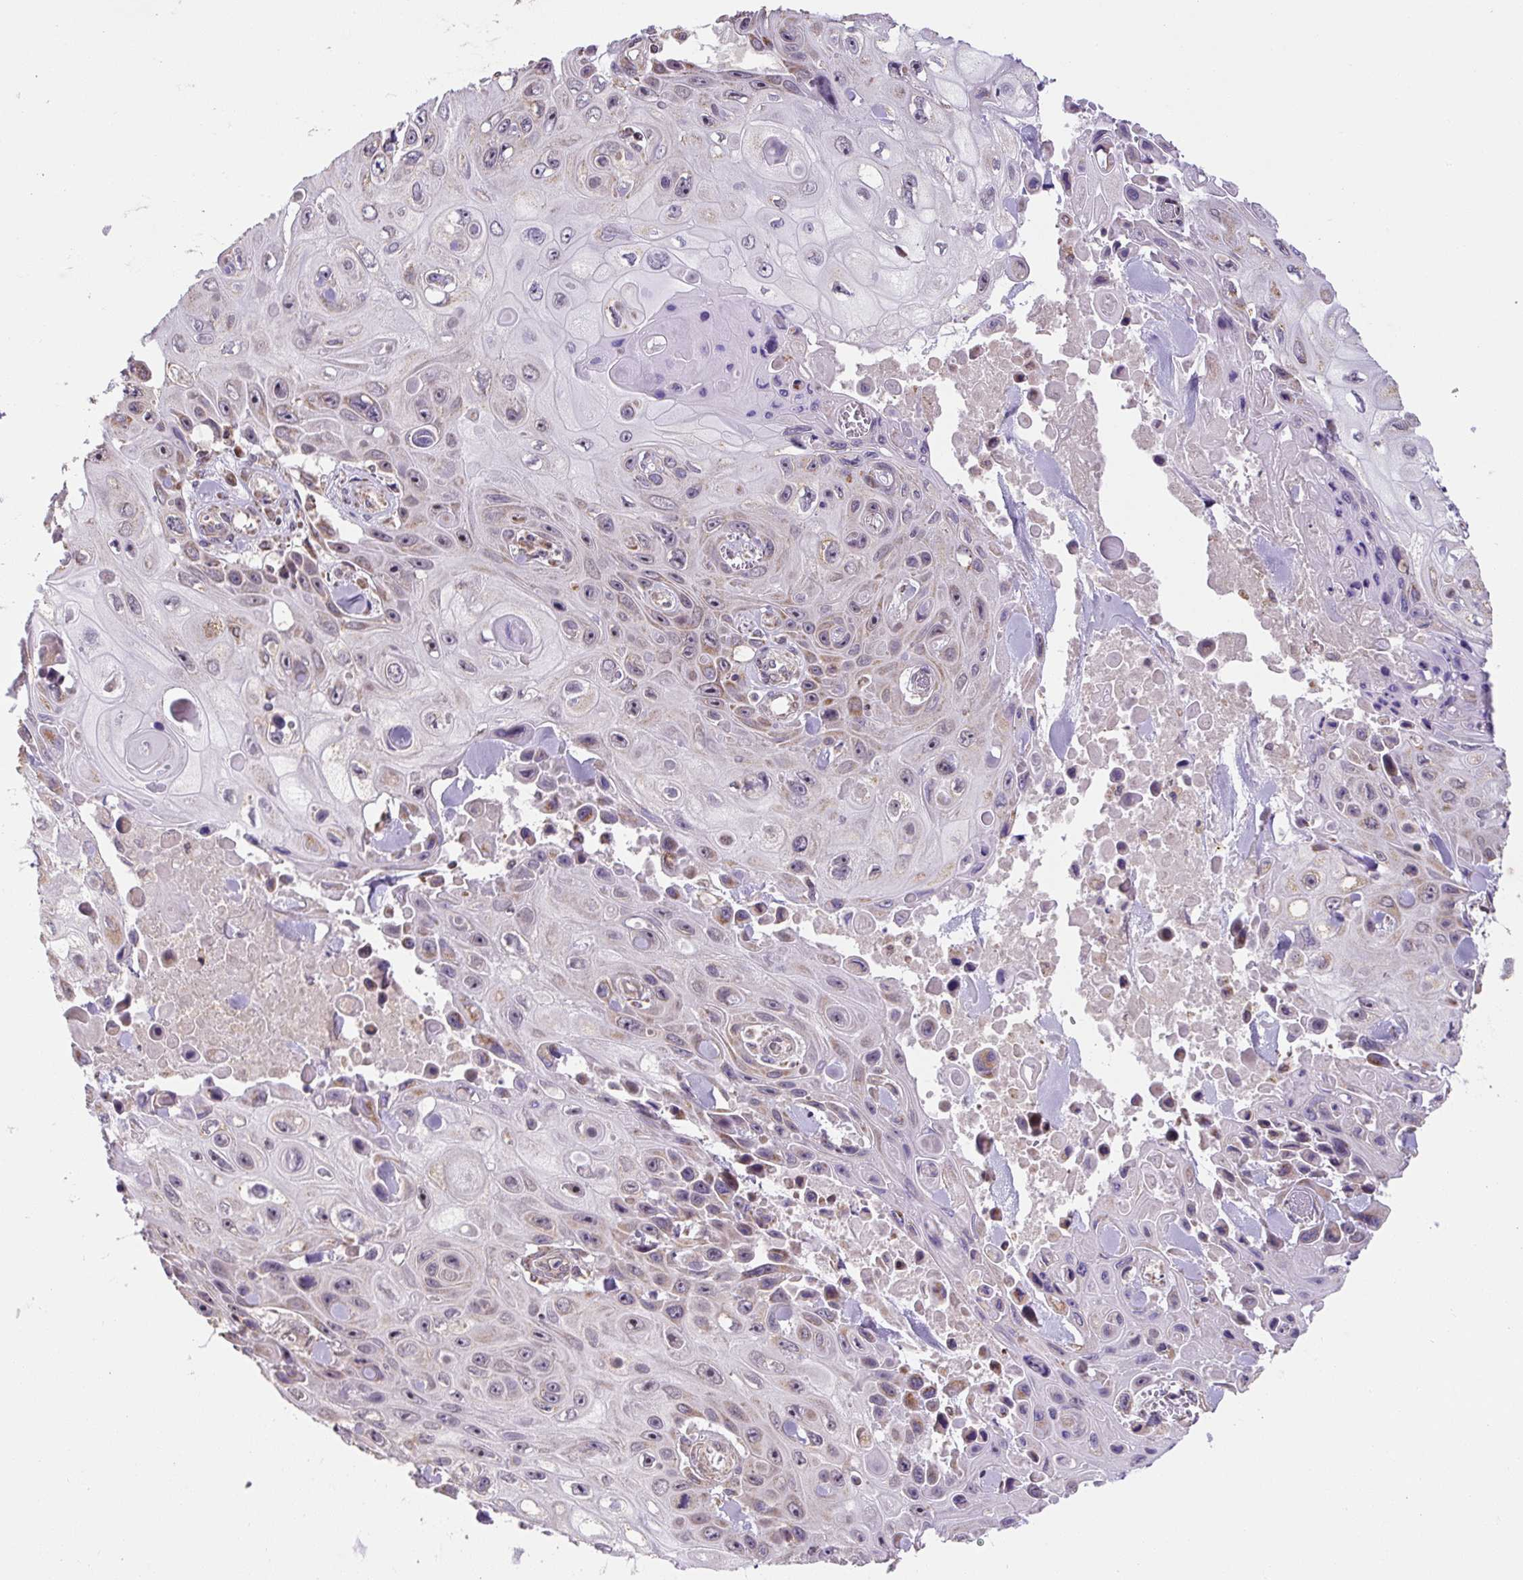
{"staining": {"intensity": "weak", "quantity": "25%-75%", "location": "cytoplasmic/membranous"}, "tissue": "skin cancer", "cell_type": "Tumor cells", "image_type": "cancer", "snomed": [{"axis": "morphology", "description": "Squamous cell carcinoma, NOS"}, {"axis": "topography", "description": "Skin"}], "caption": "Brown immunohistochemical staining in human squamous cell carcinoma (skin) reveals weak cytoplasmic/membranous positivity in approximately 25%-75% of tumor cells. The staining was performed using DAB (3,3'-diaminobenzidine), with brown indicating positive protein expression. Nuclei are stained blue with hematoxylin.", "gene": "MFSD9", "patient": {"sex": "male", "age": 82}}